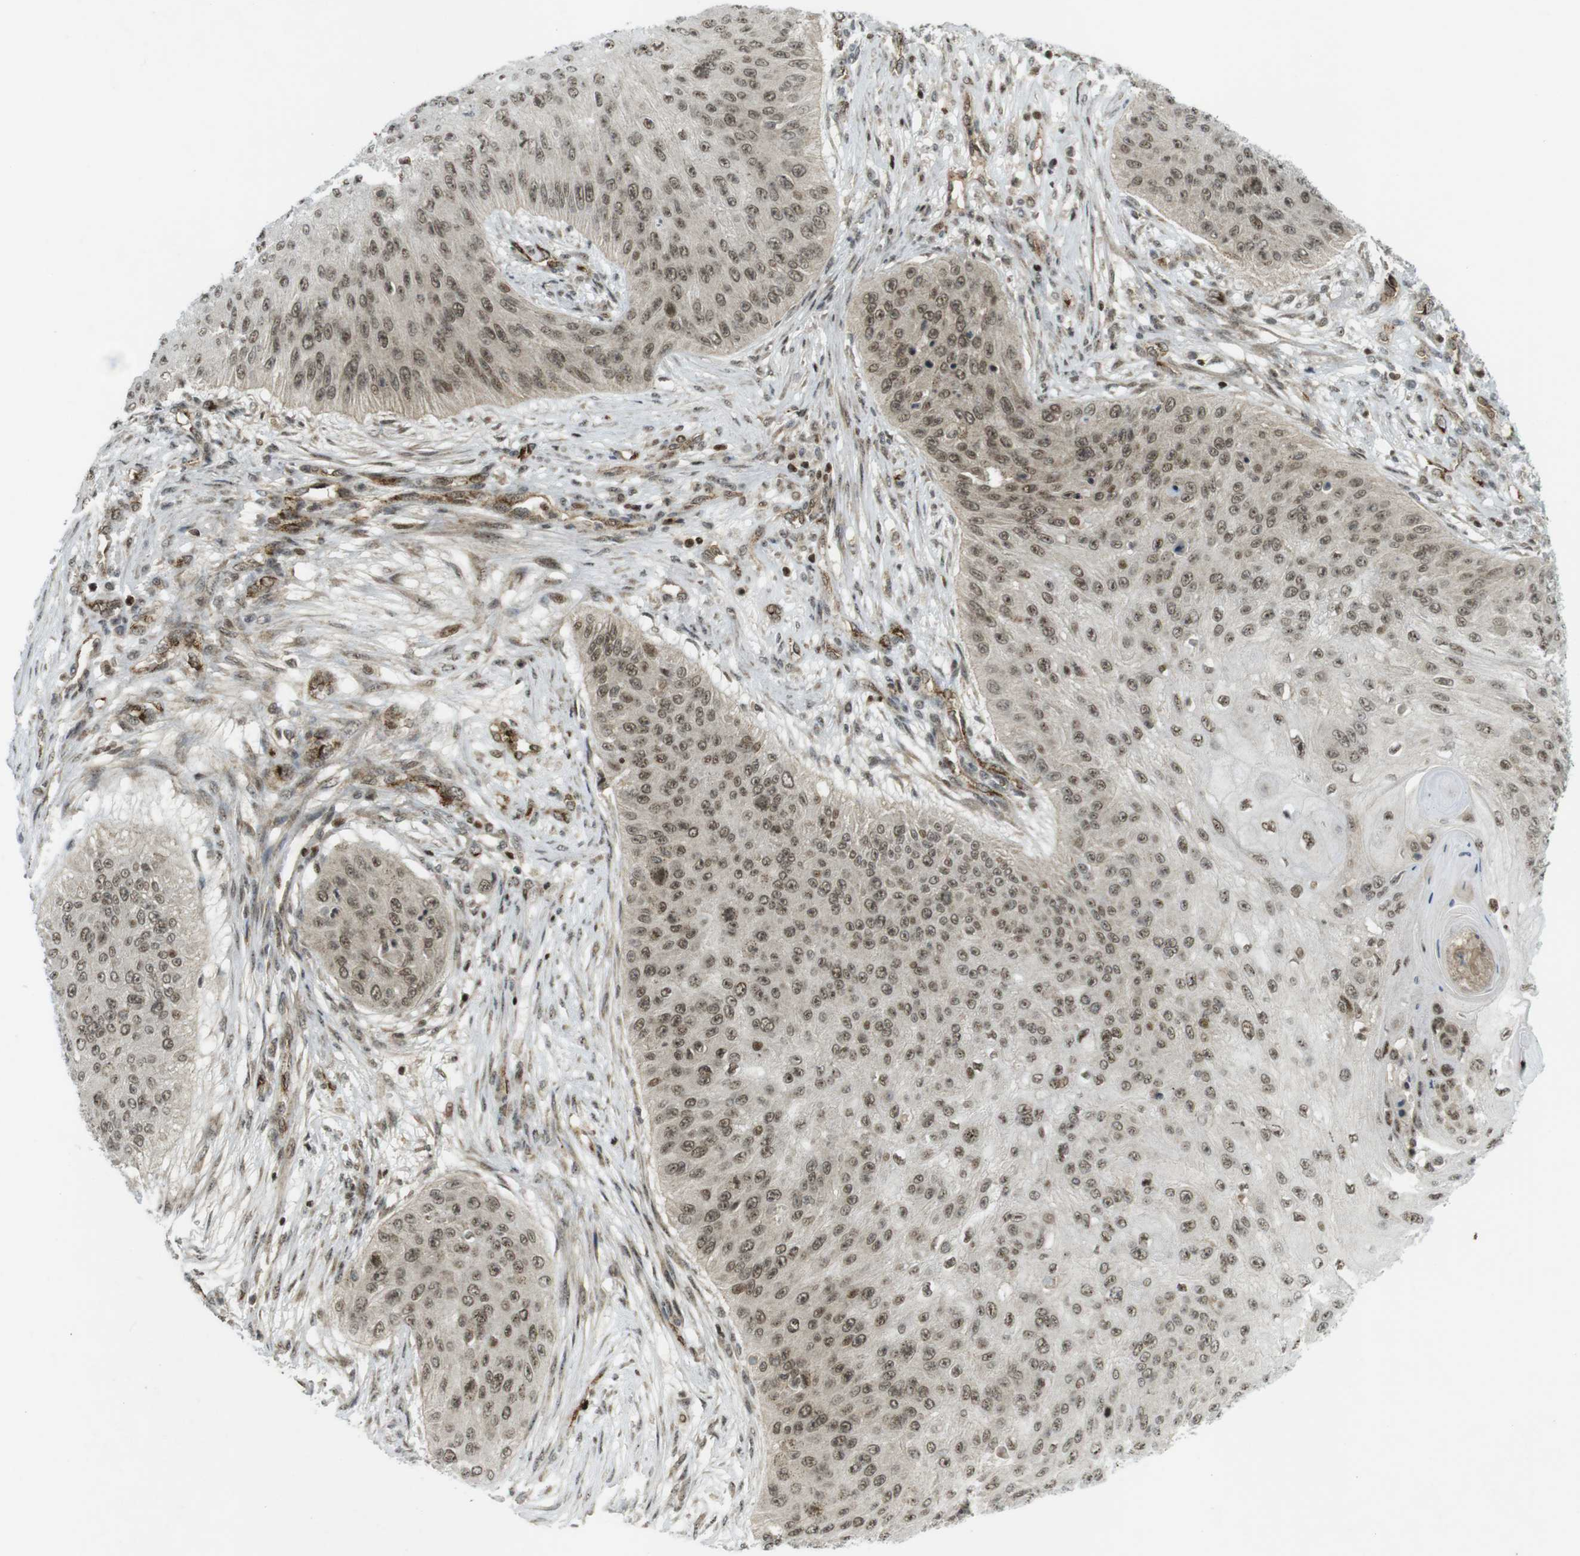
{"staining": {"intensity": "moderate", "quantity": ">75%", "location": "nuclear"}, "tissue": "skin cancer", "cell_type": "Tumor cells", "image_type": "cancer", "snomed": [{"axis": "morphology", "description": "Squamous cell carcinoma, NOS"}, {"axis": "topography", "description": "Skin"}], "caption": "An image of human squamous cell carcinoma (skin) stained for a protein shows moderate nuclear brown staining in tumor cells.", "gene": "PPP1R13B", "patient": {"sex": "female", "age": 80}}